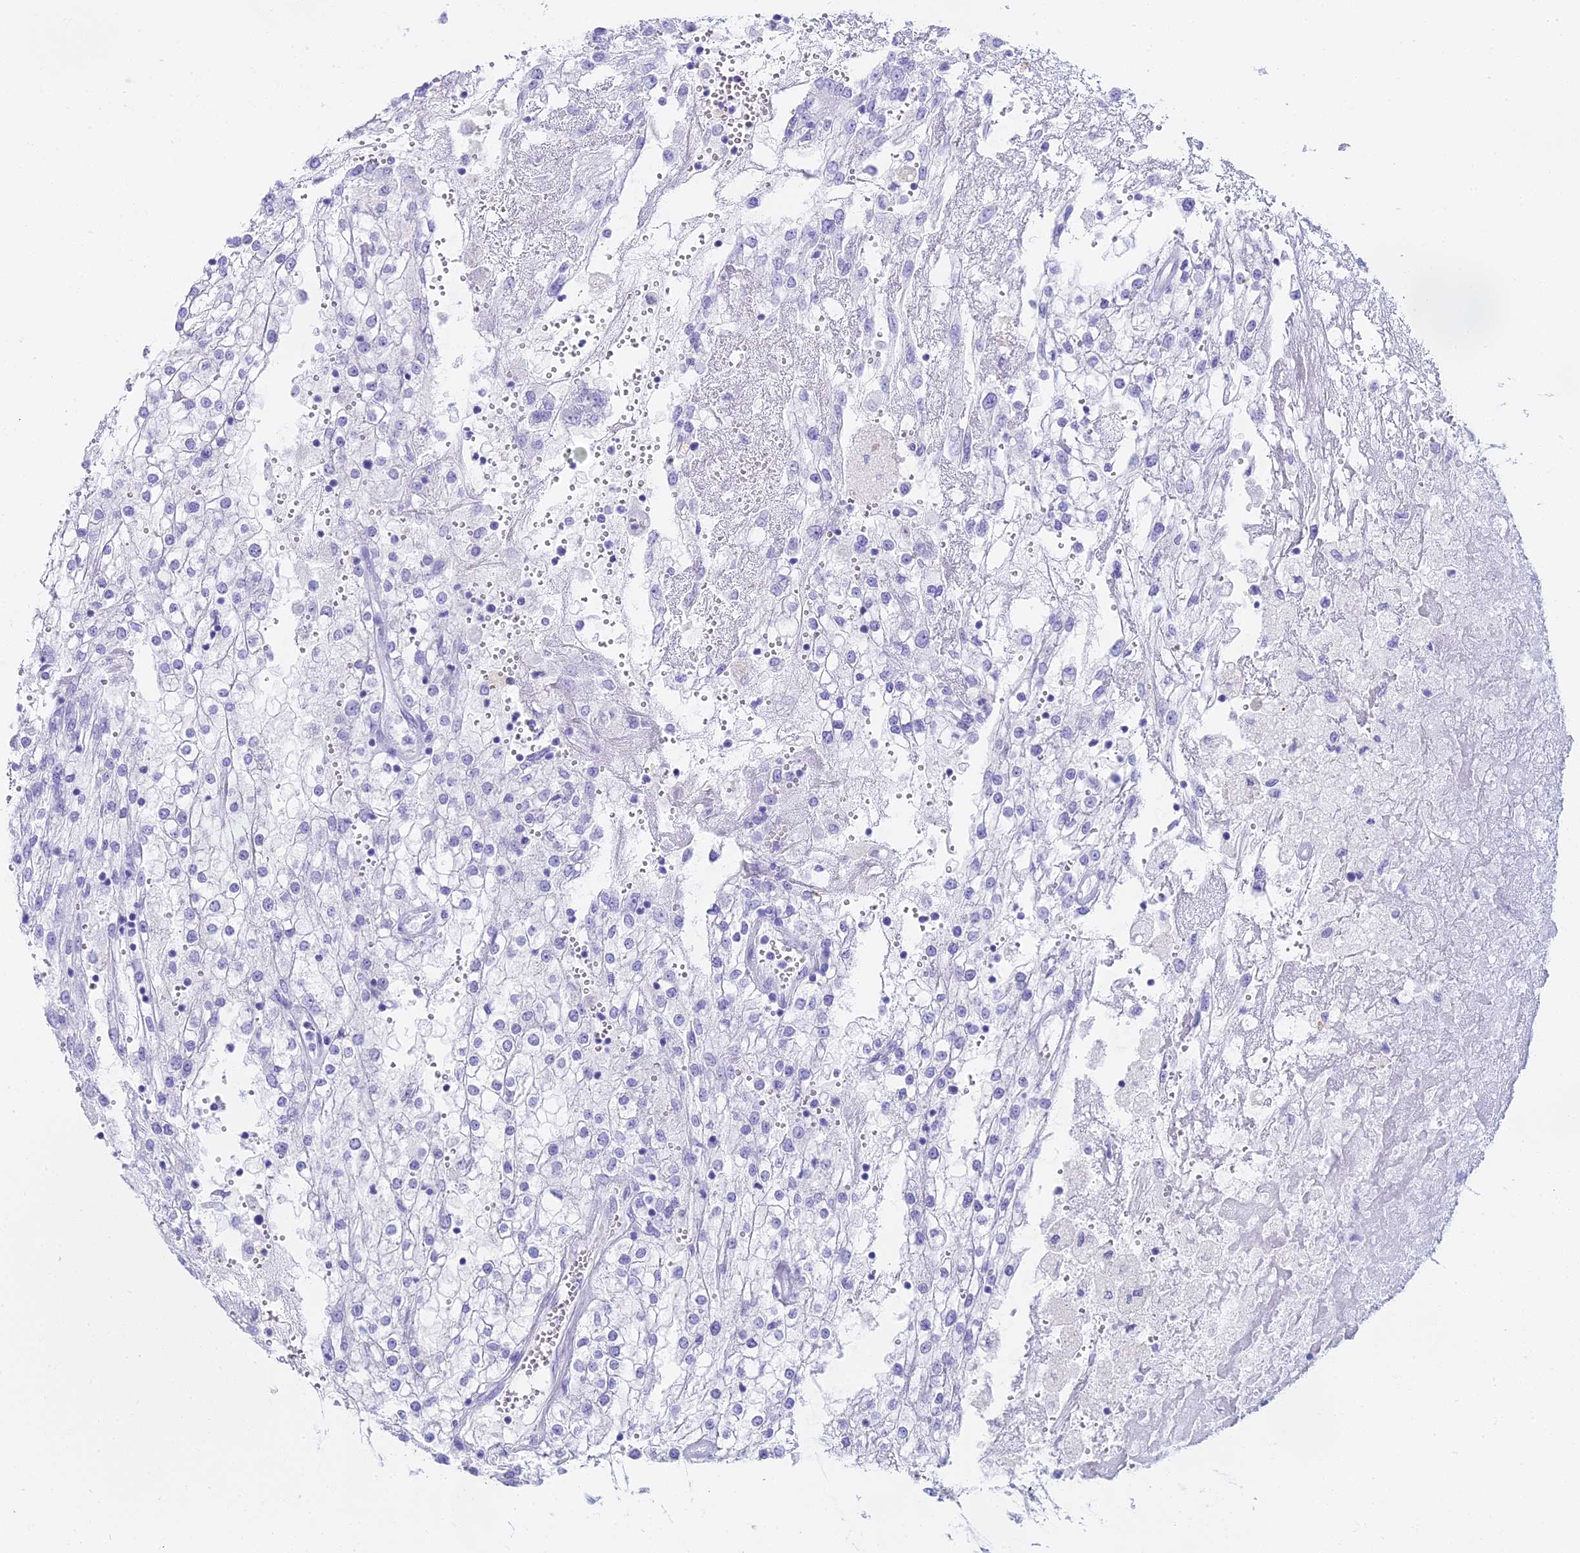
{"staining": {"intensity": "negative", "quantity": "none", "location": "none"}, "tissue": "renal cancer", "cell_type": "Tumor cells", "image_type": "cancer", "snomed": [{"axis": "morphology", "description": "Adenocarcinoma, NOS"}, {"axis": "topography", "description": "Kidney"}], "caption": "DAB (3,3'-diaminobenzidine) immunohistochemical staining of human renal adenocarcinoma reveals no significant positivity in tumor cells. The staining was performed using DAB to visualize the protein expression in brown, while the nuclei were stained in blue with hematoxylin (Magnification: 20x).", "gene": "CGB2", "patient": {"sex": "female", "age": 52}}